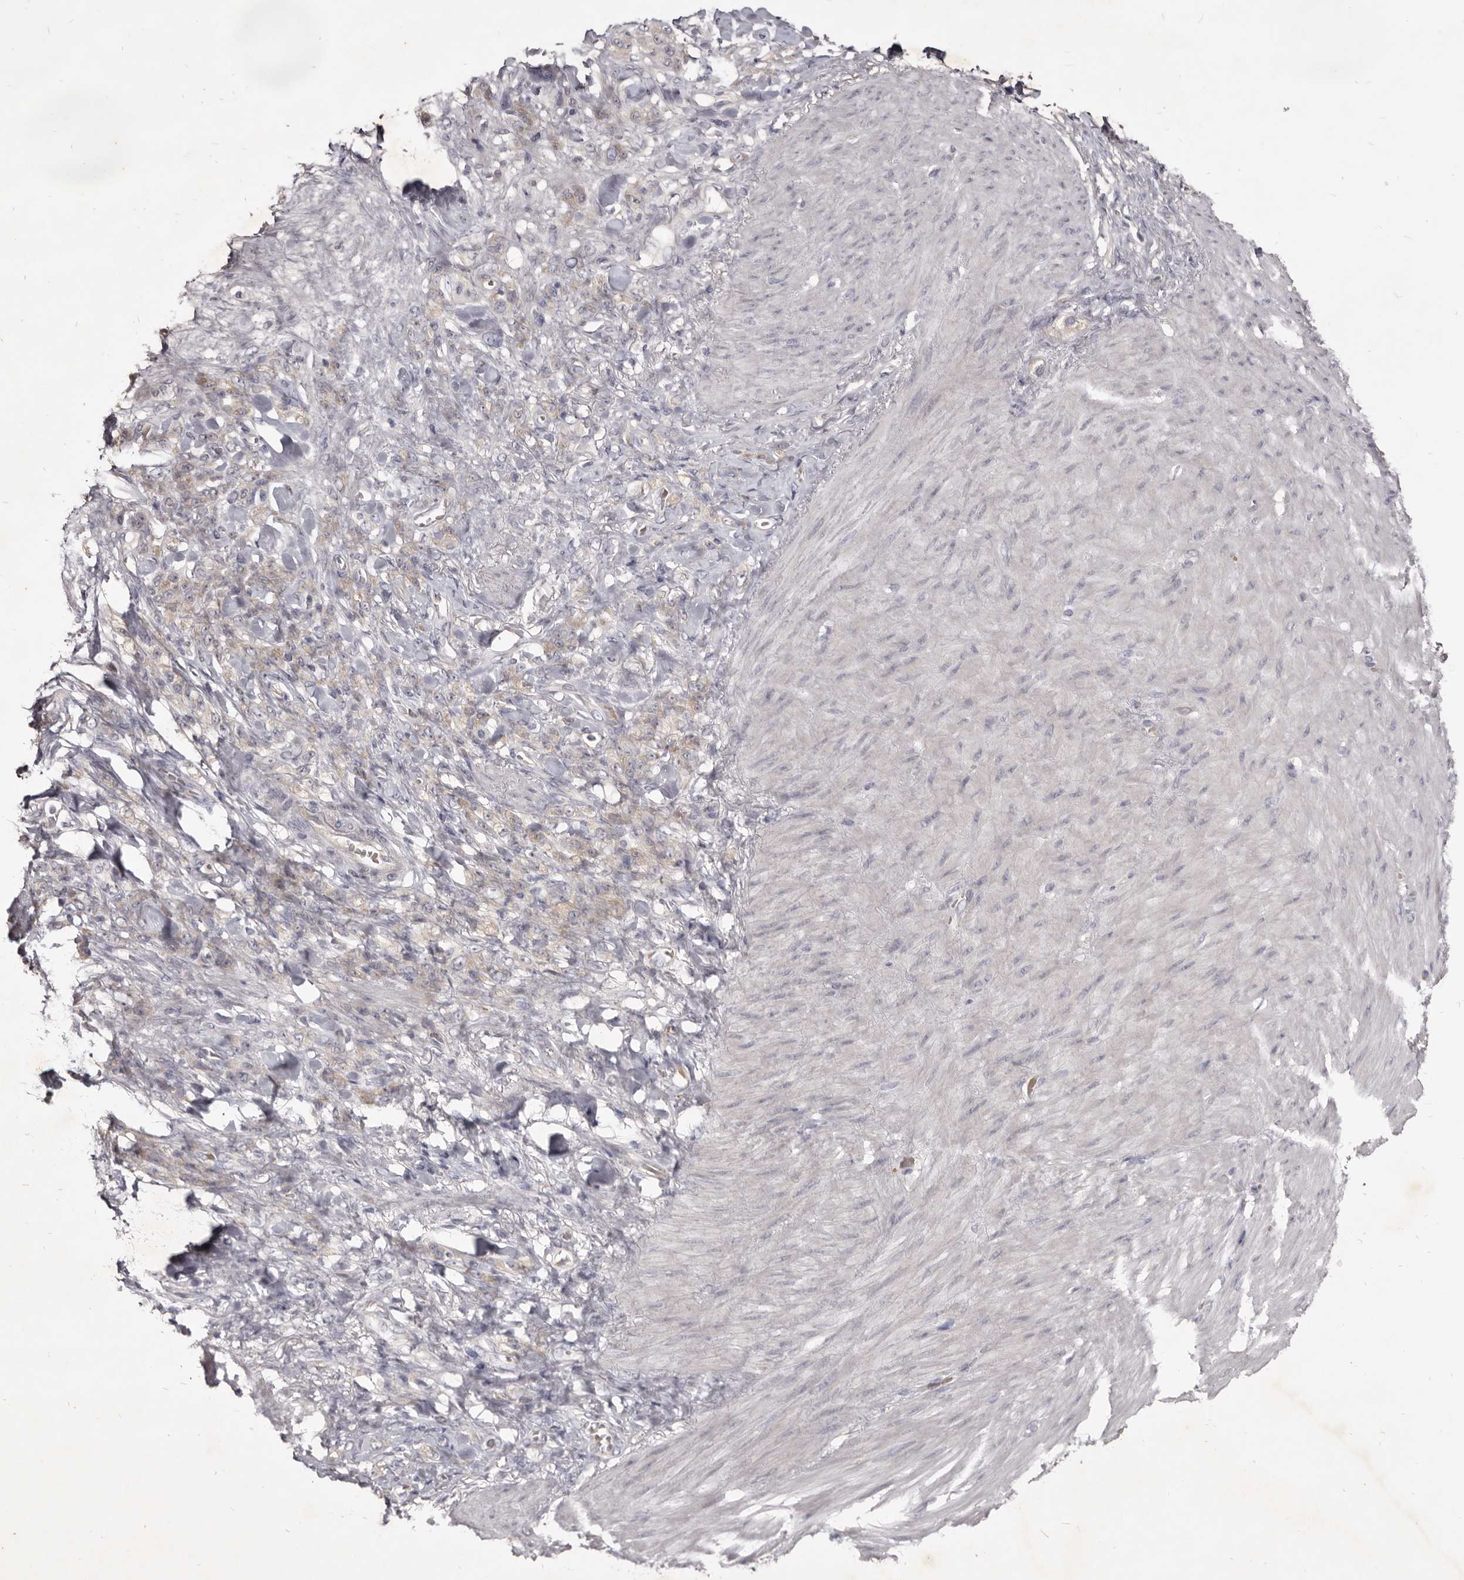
{"staining": {"intensity": "negative", "quantity": "none", "location": "none"}, "tissue": "stomach cancer", "cell_type": "Tumor cells", "image_type": "cancer", "snomed": [{"axis": "morphology", "description": "Normal tissue, NOS"}, {"axis": "morphology", "description": "Adenocarcinoma, NOS"}, {"axis": "topography", "description": "Stomach"}], "caption": "Micrograph shows no significant protein positivity in tumor cells of adenocarcinoma (stomach).", "gene": "KIF2B", "patient": {"sex": "male", "age": 82}}